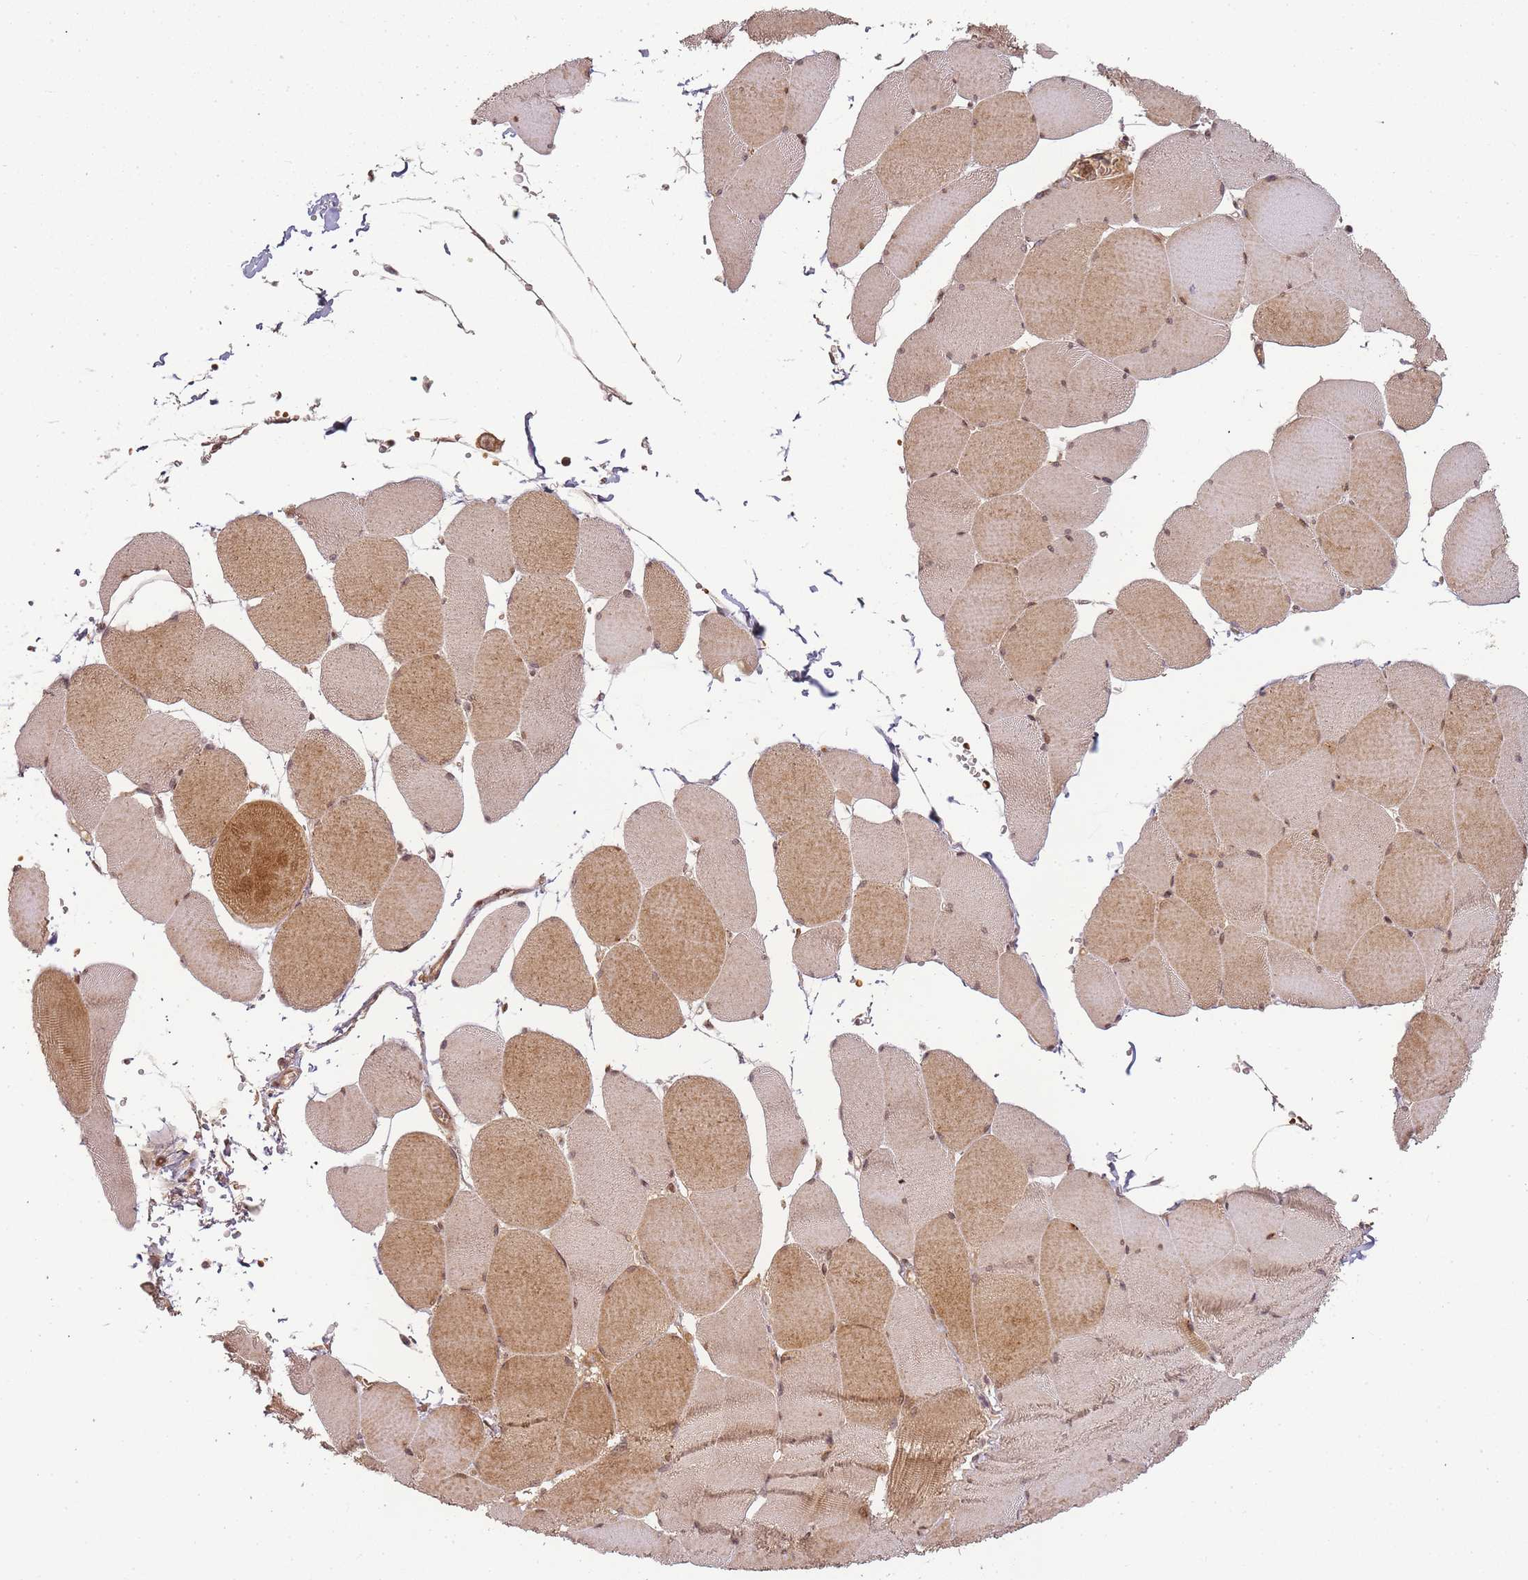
{"staining": {"intensity": "moderate", "quantity": "25%-75%", "location": "cytoplasmic/membranous,nuclear"}, "tissue": "skeletal muscle", "cell_type": "Myocytes", "image_type": "normal", "snomed": [{"axis": "morphology", "description": "Normal tissue, NOS"}, {"axis": "topography", "description": "Skeletal muscle"}, {"axis": "topography", "description": "Head-Neck"}], "caption": "An IHC histopathology image of normal tissue is shown. Protein staining in brown highlights moderate cytoplasmic/membranous,nuclear positivity in skeletal muscle within myocytes. The protein of interest is stained brown, and the nuclei are stained in blue (DAB IHC with brightfield microscopy, high magnification).", "gene": "ZNF497", "patient": {"sex": "male", "age": 66}}